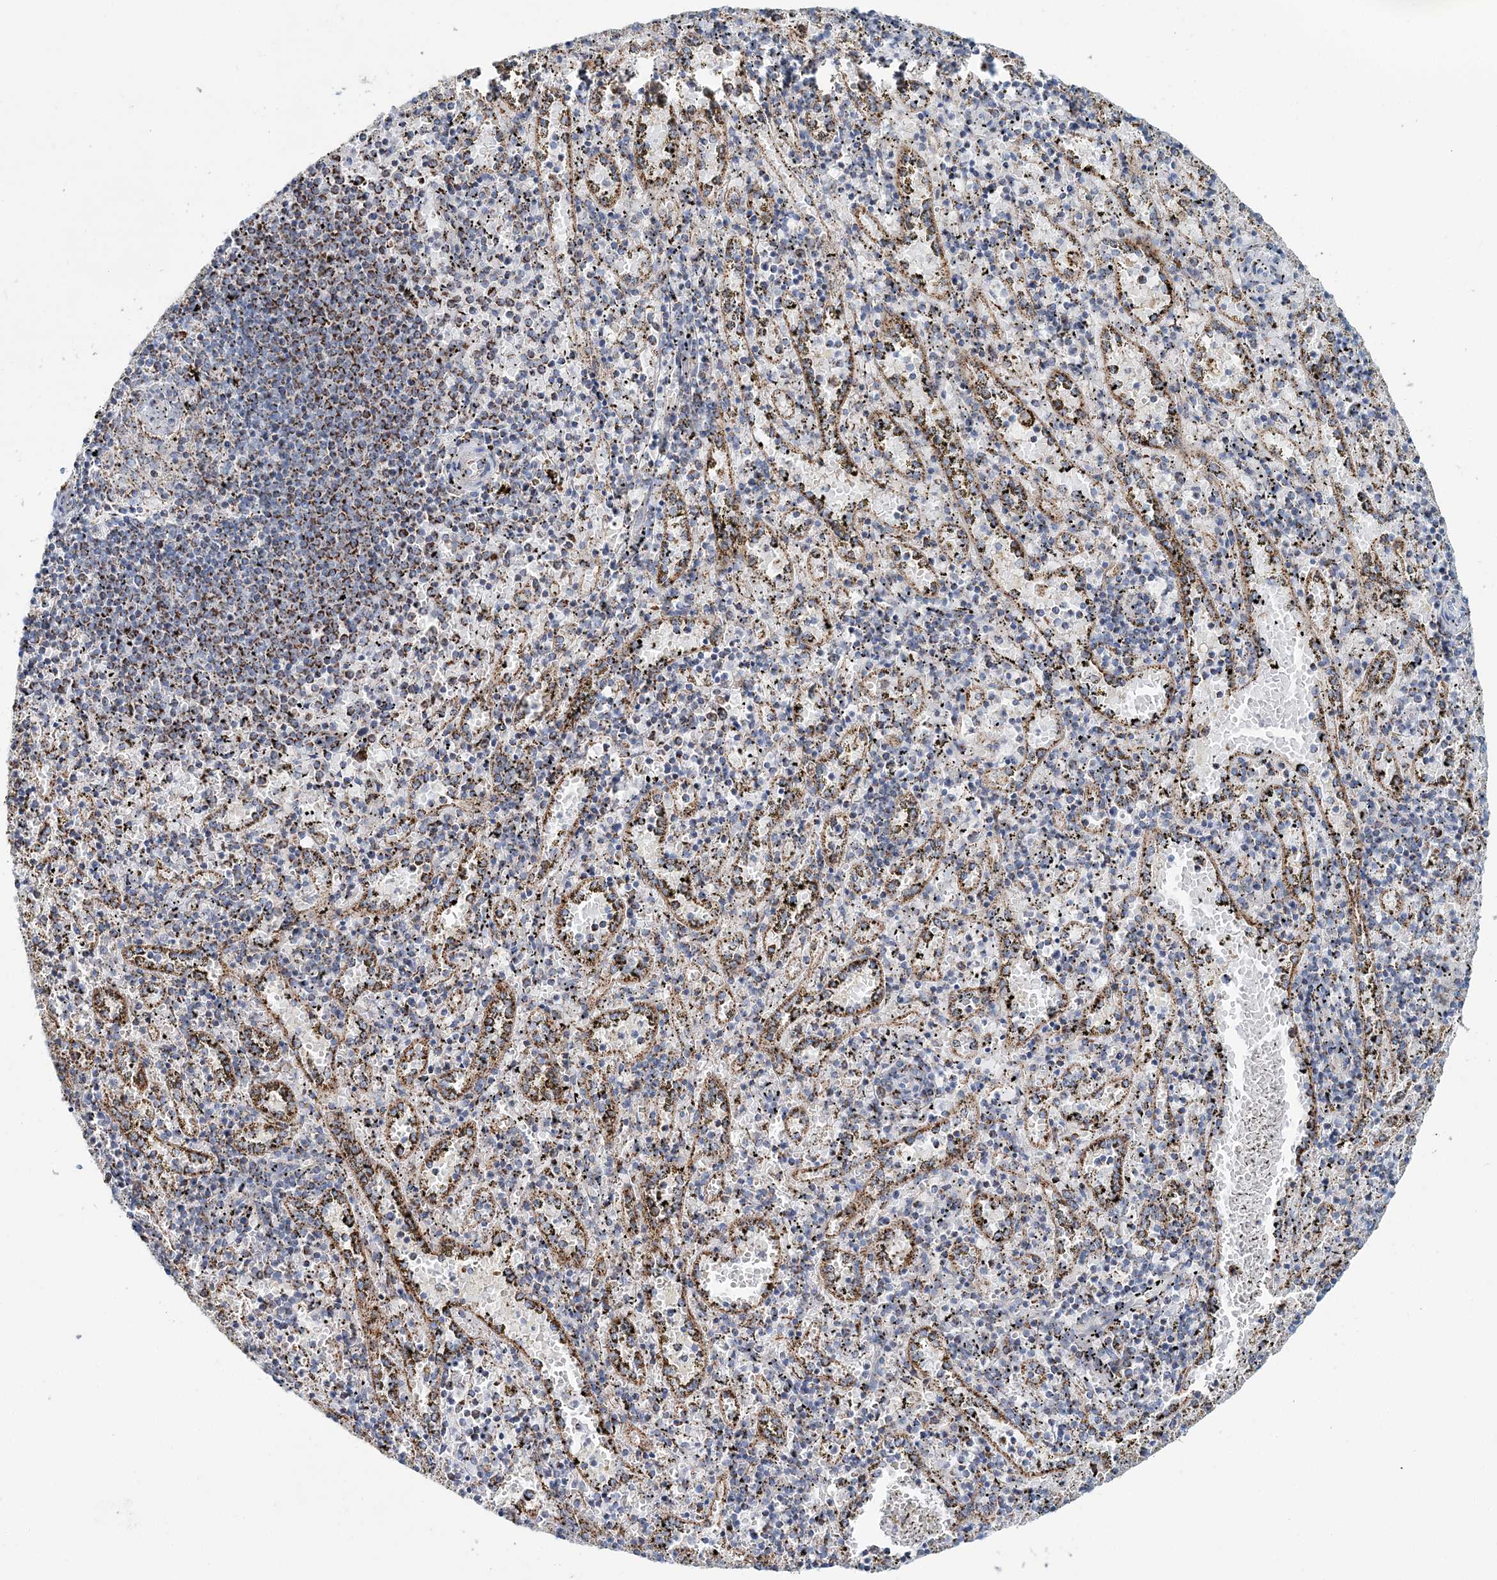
{"staining": {"intensity": "moderate", "quantity": "<25%", "location": "cytoplasmic/membranous"}, "tissue": "spleen", "cell_type": "Cells in red pulp", "image_type": "normal", "snomed": [{"axis": "morphology", "description": "Normal tissue, NOS"}, {"axis": "topography", "description": "Spleen"}], "caption": "DAB immunohistochemical staining of unremarkable spleen displays moderate cytoplasmic/membranous protein positivity in approximately <25% of cells in red pulp.", "gene": "ARHGAP6", "patient": {"sex": "male", "age": 11}}